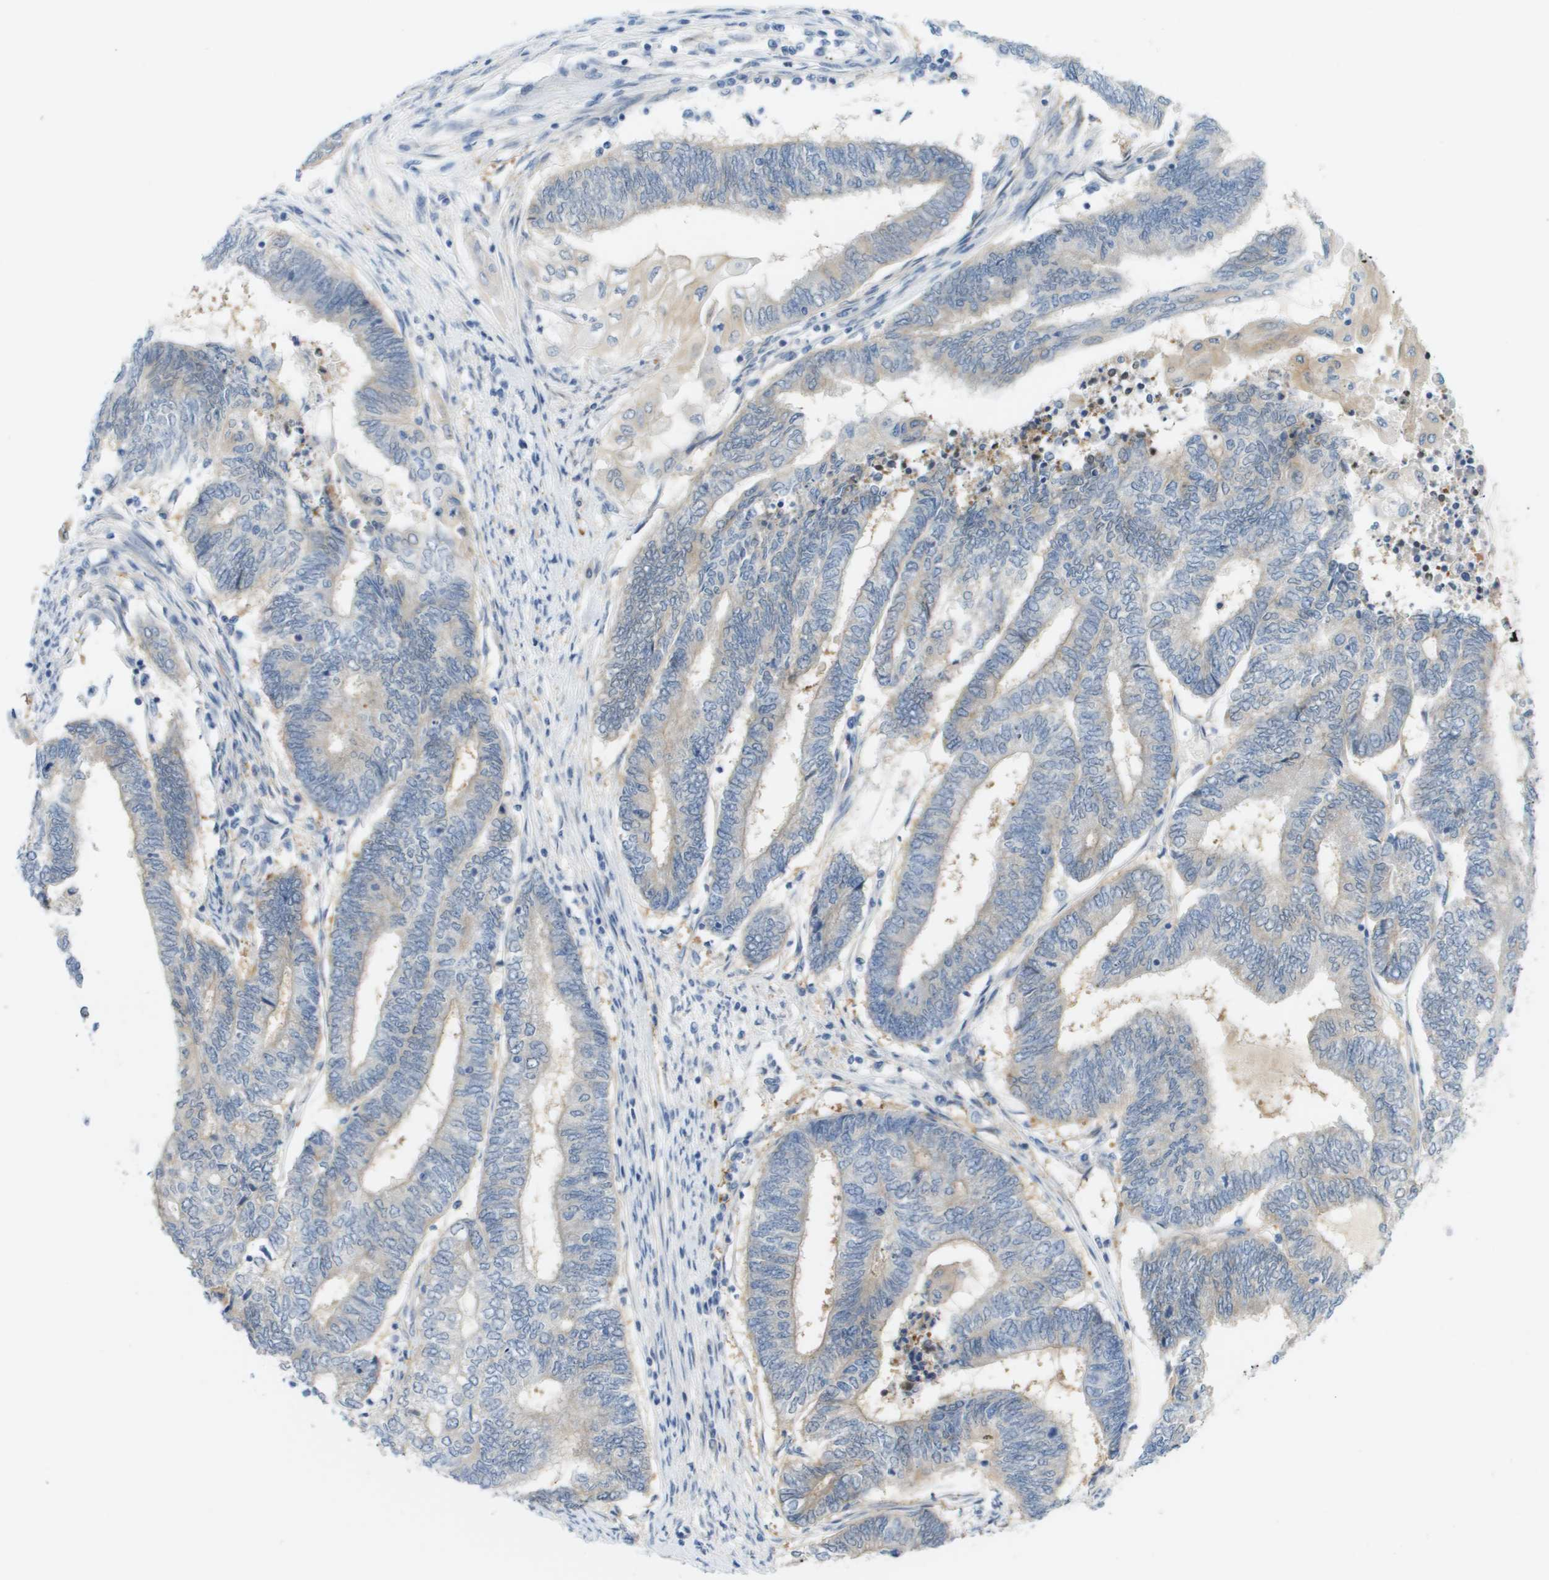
{"staining": {"intensity": "weak", "quantity": "<25%", "location": "cytoplasmic/membranous"}, "tissue": "endometrial cancer", "cell_type": "Tumor cells", "image_type": "cancer", "snomed": [{"axis": "morphology", "description": "Adenocarcinoma, NOS"}, {"axis": "topography", "description": "Uterus"}, {"axis": "topography", "description": "Endometrium"}], "caption": "The immunohistochemistry (IHC) photomicrograph has no significant positivity in tumor cells of endometrial cancer (adenocarcinoma) tissue.", "gene": "CUL9", "patient": {"sex": "female", "age": 70}}